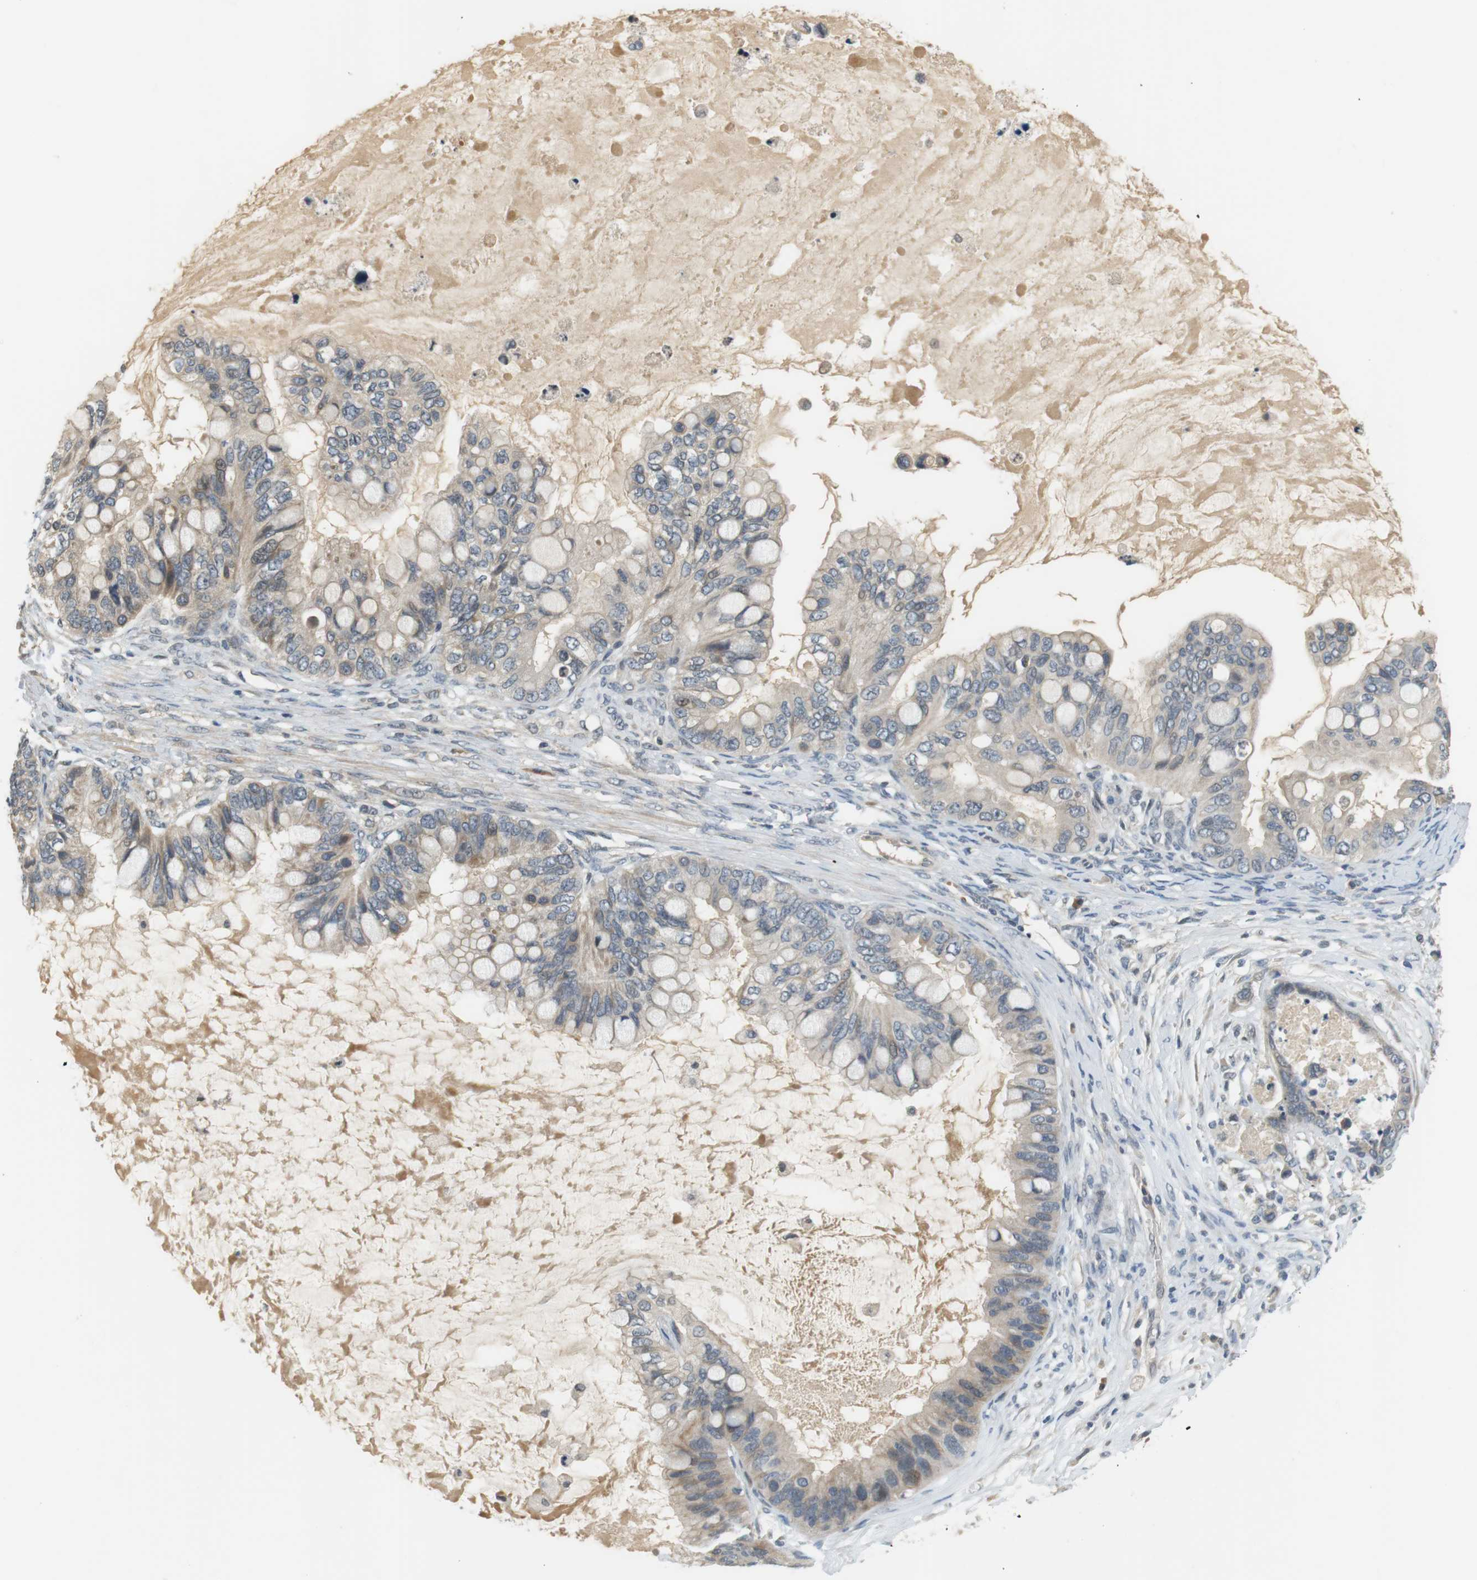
{"staining": {"intensity": "negative", "quantity": "none", "location": "none"}, "tissue": "ovarian cancer", "cell_type": "Tumor cells", "image_type": "cancer", "snomed": [{"axis": "morphology", "description": "Cystadenocarcinoma, mucinous, NOS"}, {"axis": "topography", "description": "Ovary"}], "caption": "Tumor cells are negative for protein expression in human mucinous cystadenocarcinoma (ovarian). (Immunohistochemistry (ihc), brightfield microscopy, high magnification).", "gene": "WNT7A", "patient": {"sex": "female", "age": 80}}